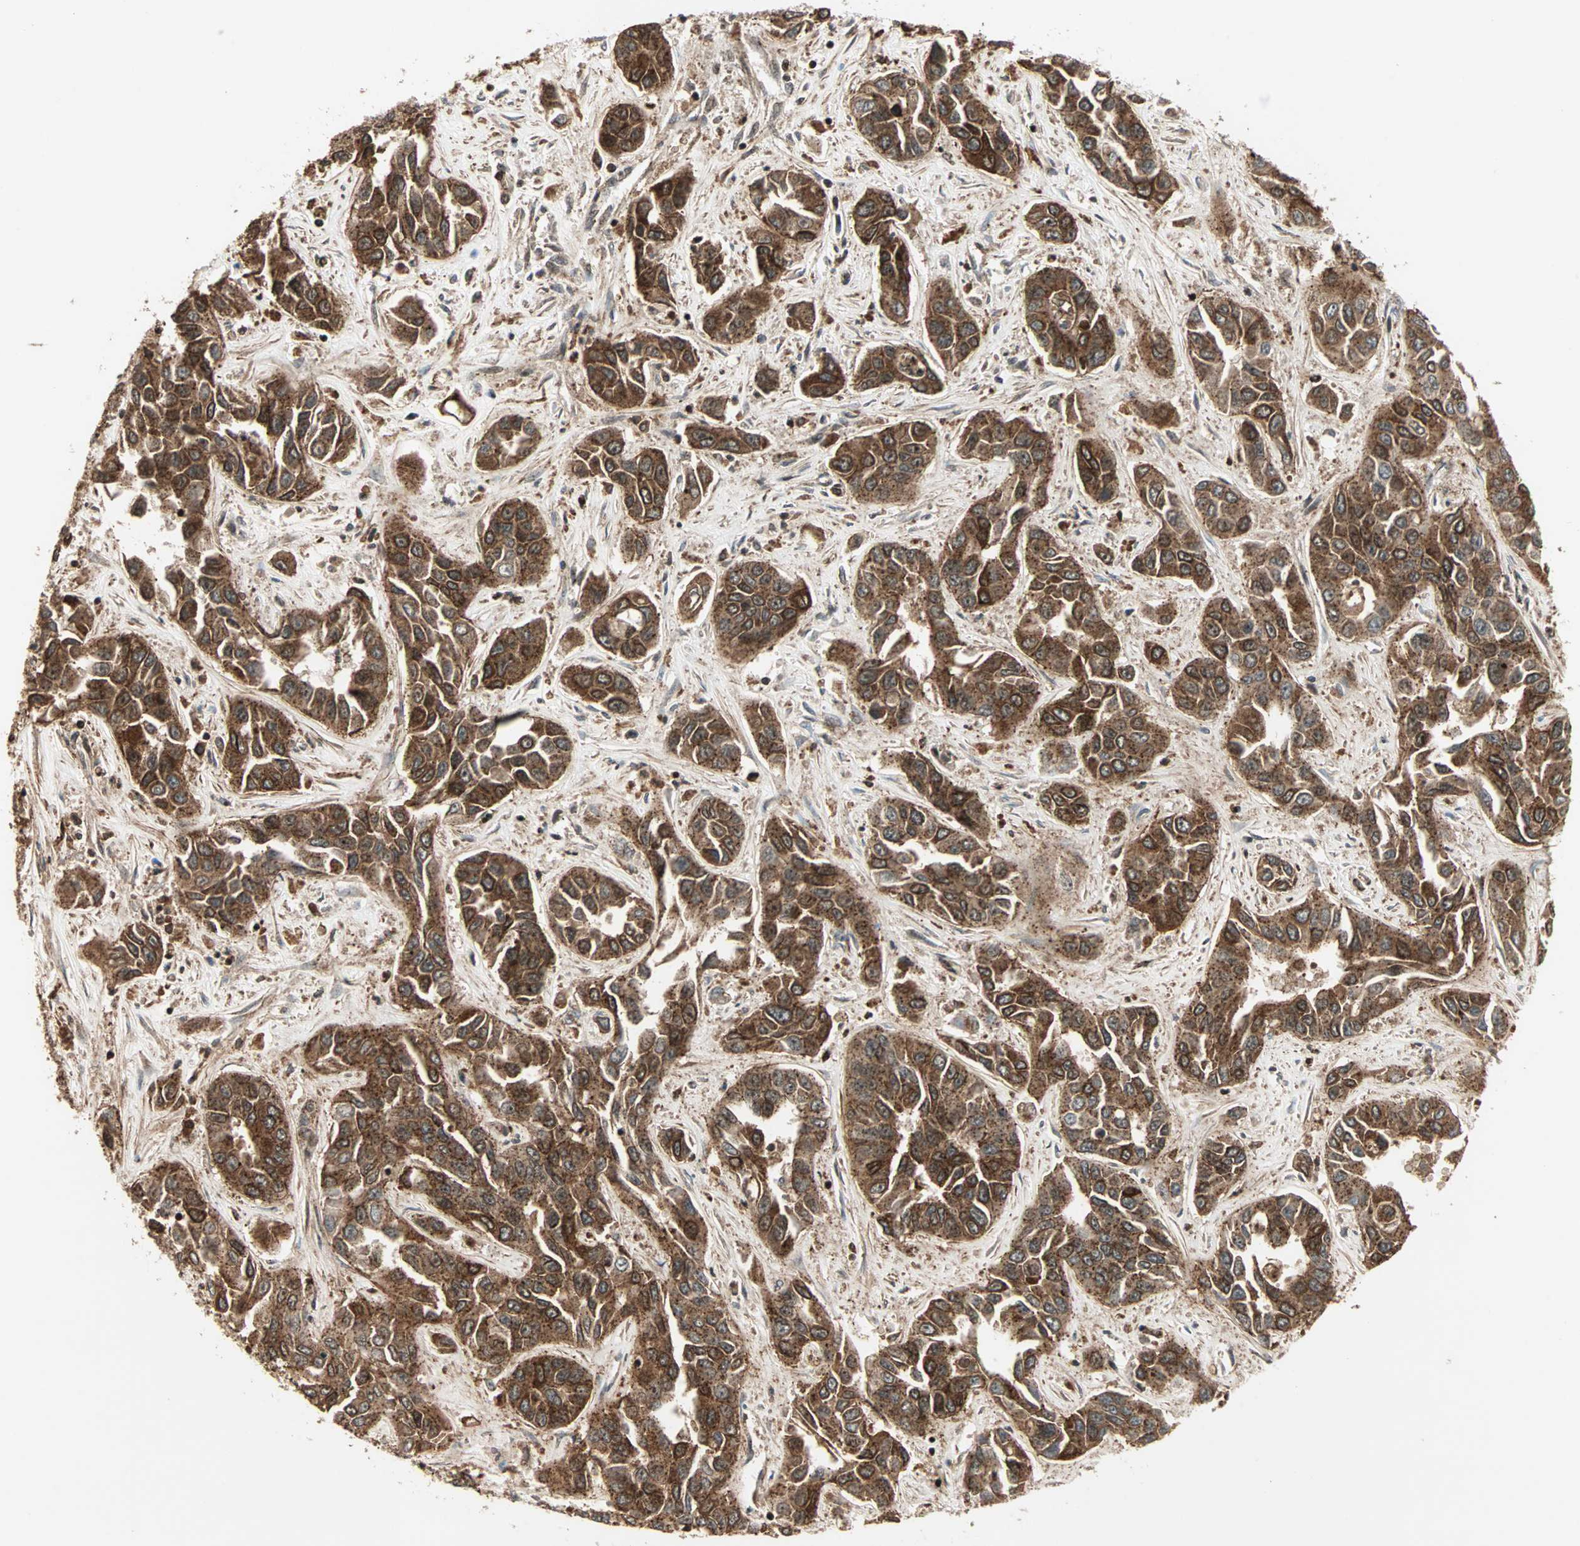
{"staining": {"intensity": "strong", "quantity": ">75%", "location": "cytoplasmic/membranous,nuclear"}, "tissue": "liver cancer", "cell_type": "Tumor cells", "image_type": "cancer", "snomed": [{"axis": "morphology", "description": "Cholangiocarcinoma"}, {"axis": "topography", "description": "Liver"}], "caption": "Immunohistochemistry (IHC) (DAB) staining of liver cholangiocarcinoma shows strong cytoplasmic/membranous and nuclear protein staining in about >75% of tumor cells. (DAB (3,3'-diaminobenzidine) = brown stain, brightfield microscopy at high magnification).", "gene": "ZBED9", "patient": {"sex": "female", "age": 52}}